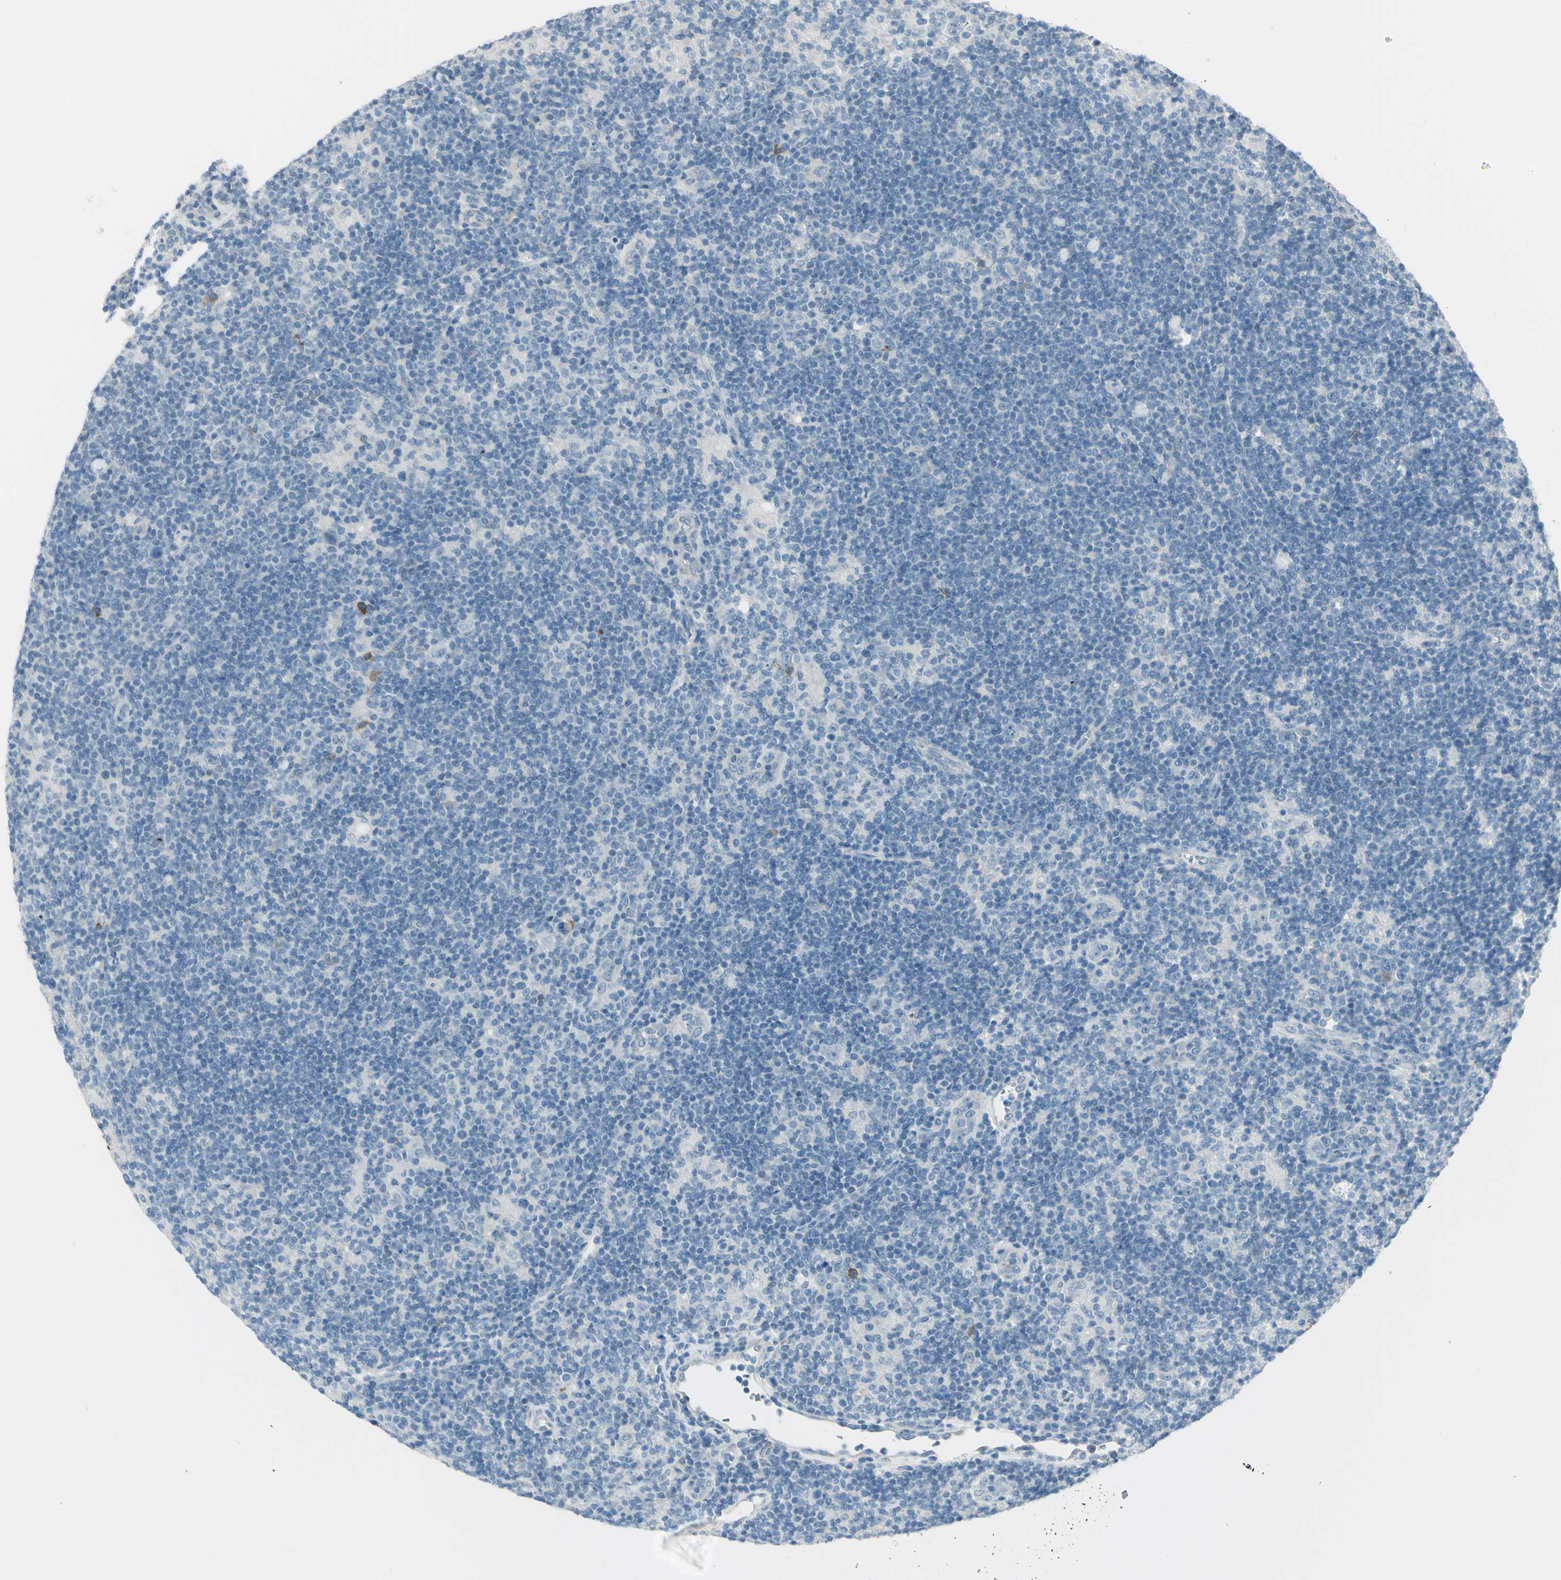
{"staining": {"intensity": "negative", "quantity": "none", "location": "none"}, "tissue": "lymphoma", "cell_type": "Tumor cells", "image_type": "cancer", "snomed": [{"axis": "morphology", "description": "Hodgkin's disease, NOS"}, {"axis": "topography", "description": "Lymph node"}], "caption": "Immunohistochemistry of human lymphoma shows no expression in tumor cells.", "gene": "GPR34", "patient": {"sex": "female", "age": 57}}